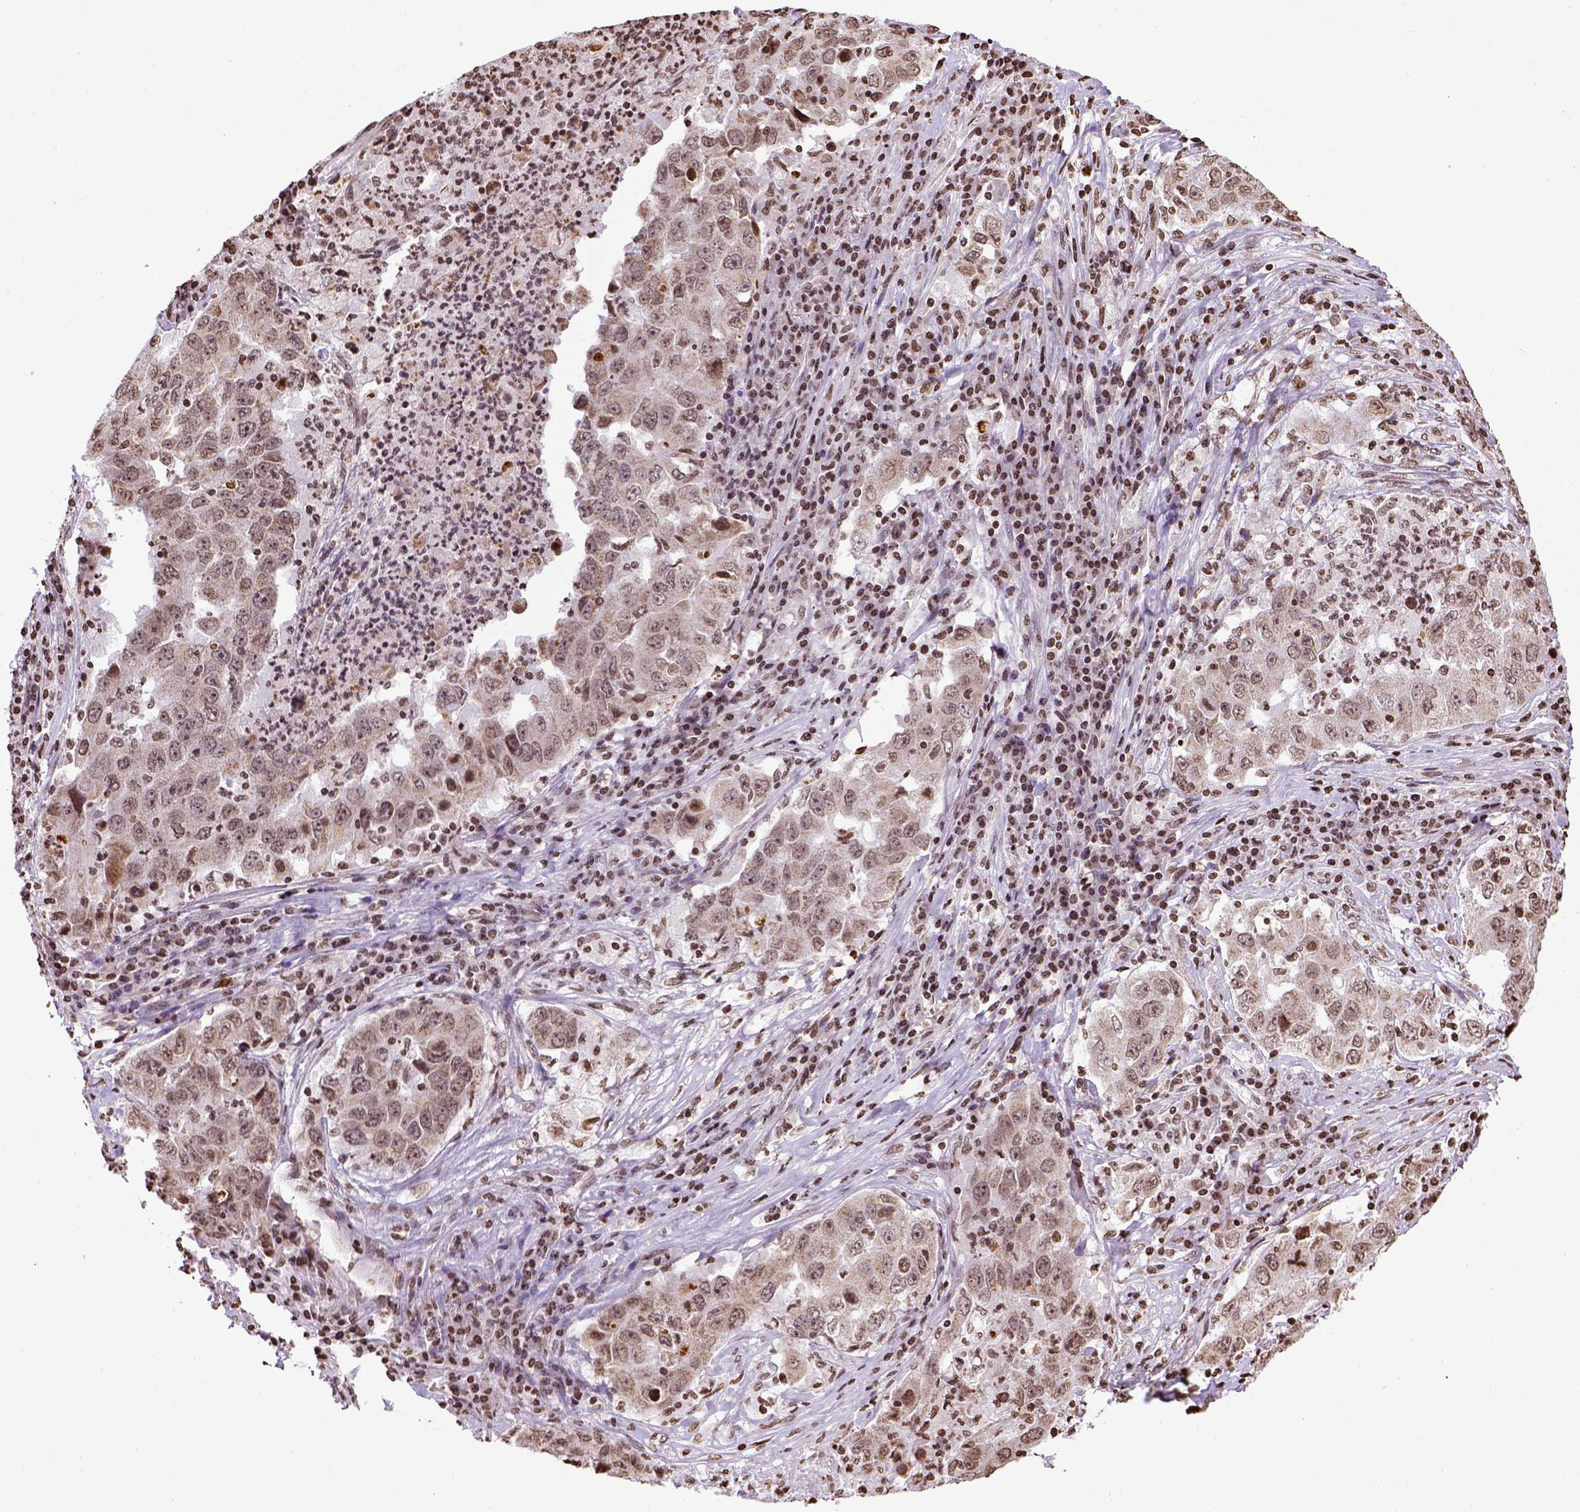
{"staining": {"intensity": "moderate", "quantity": "25%-75%", "location": "nuclear"}, "tissue": "lung cancer", "cell_type": "Tumor cells", "image_type": "cancer", "snomed": [{"axis": "morphology", "description": "Adenocarcinoma, NOS"}, {"axis": "topography", "description": "Lung"}], "caption": "Moderate nuclear expression for a protein is appreciated in about 25%-75% of tumor cells of lung adenocarcinoma using immunohistochemistry (IHC).", "gene": "ZNF75D", "patient": {"sex": "male", "age": 73}}